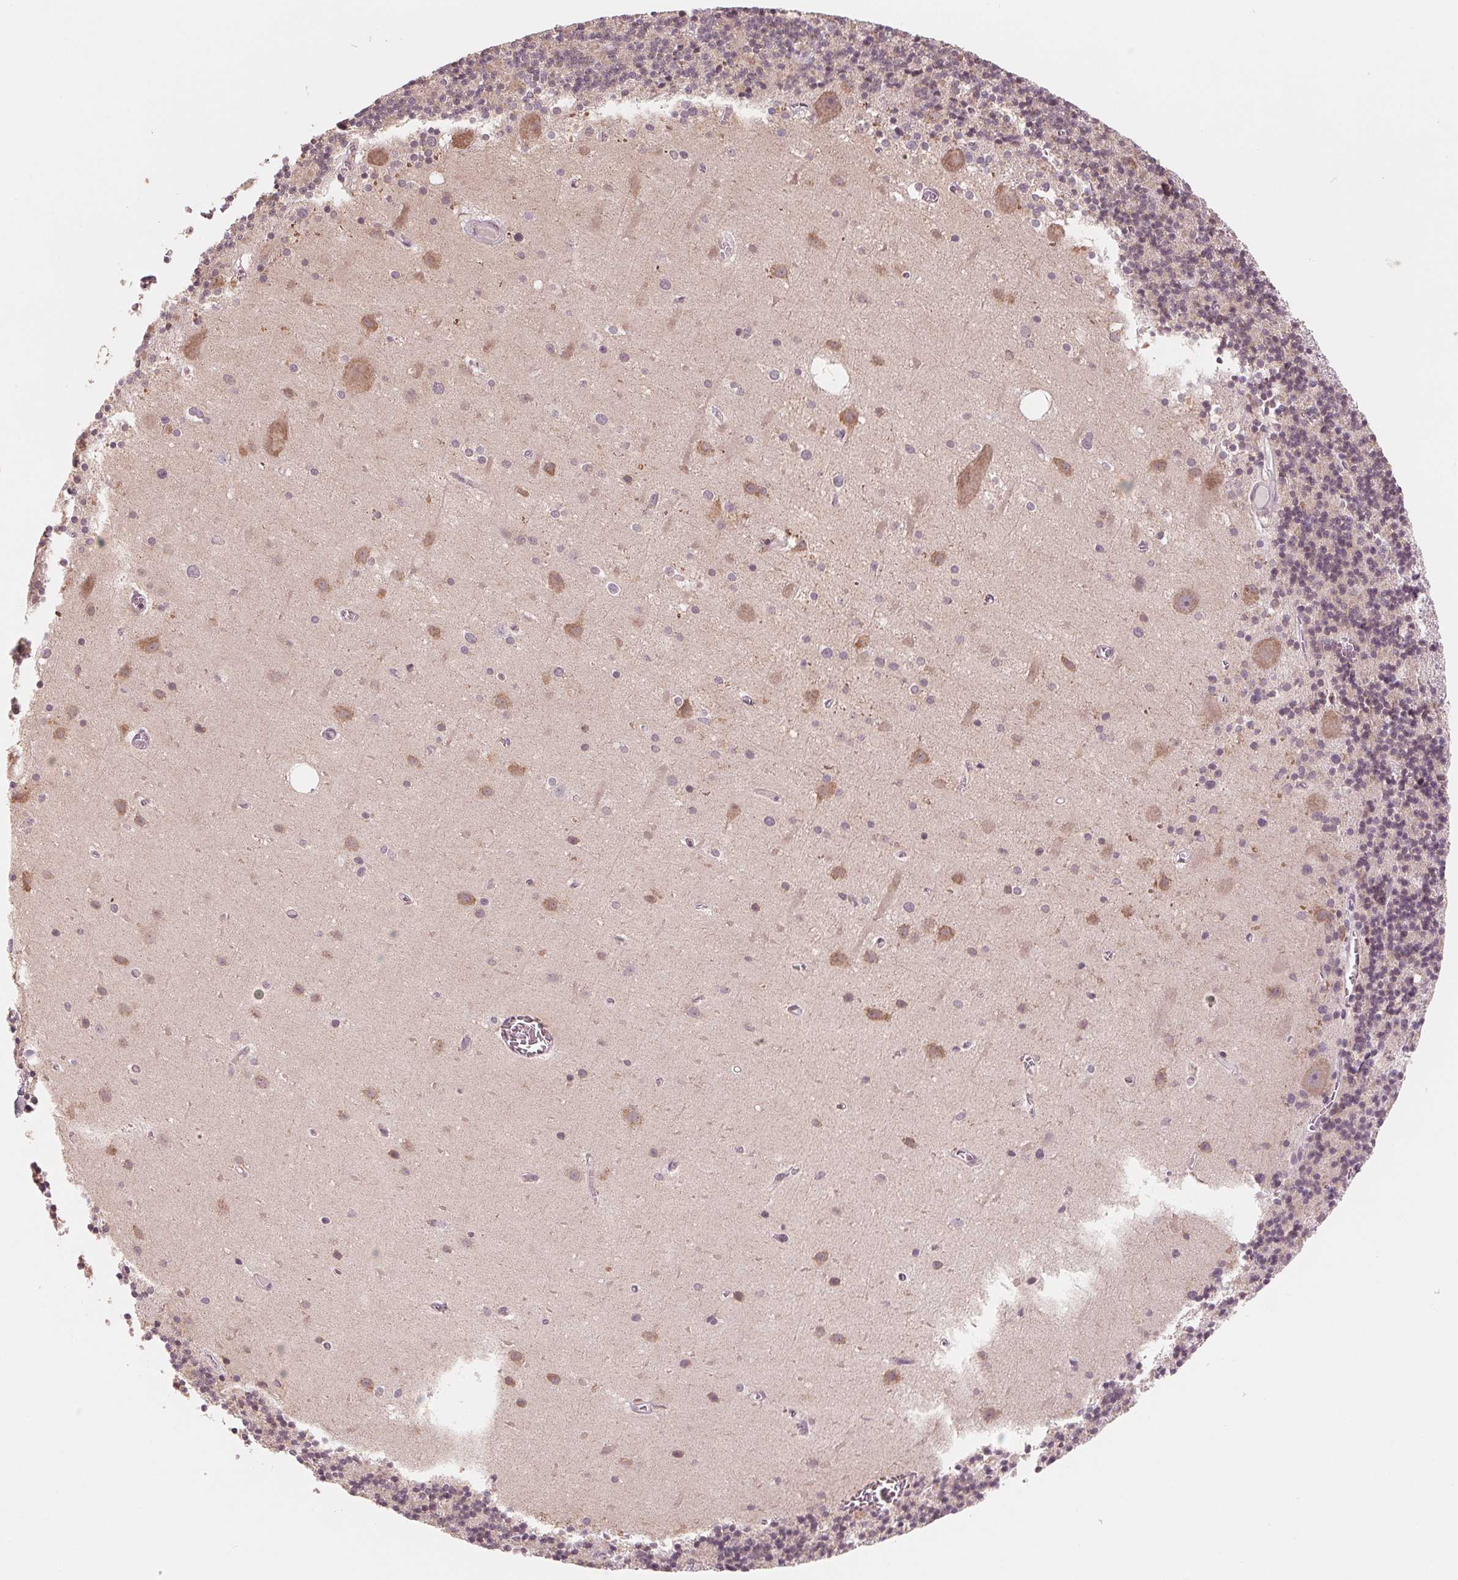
{"staining": {"intensity": "negative", "quantity": "none", "location": "none"}, "tissue": "cerebellum", "cell_type": "Cells in granular layer", "image_type": "normal", "snomed": [{"axis": "morphology", "description": "Normal tissue, NOS"}, {"axis": "topography", "description": "Cerebellum"}], "caption": "Immunohistochemical staining of benign human cerebellum demonstrates no significant expression in cells in granular layer.", "gene": "GIGYF2", "patient": {"sex": "male", "age": 70}}